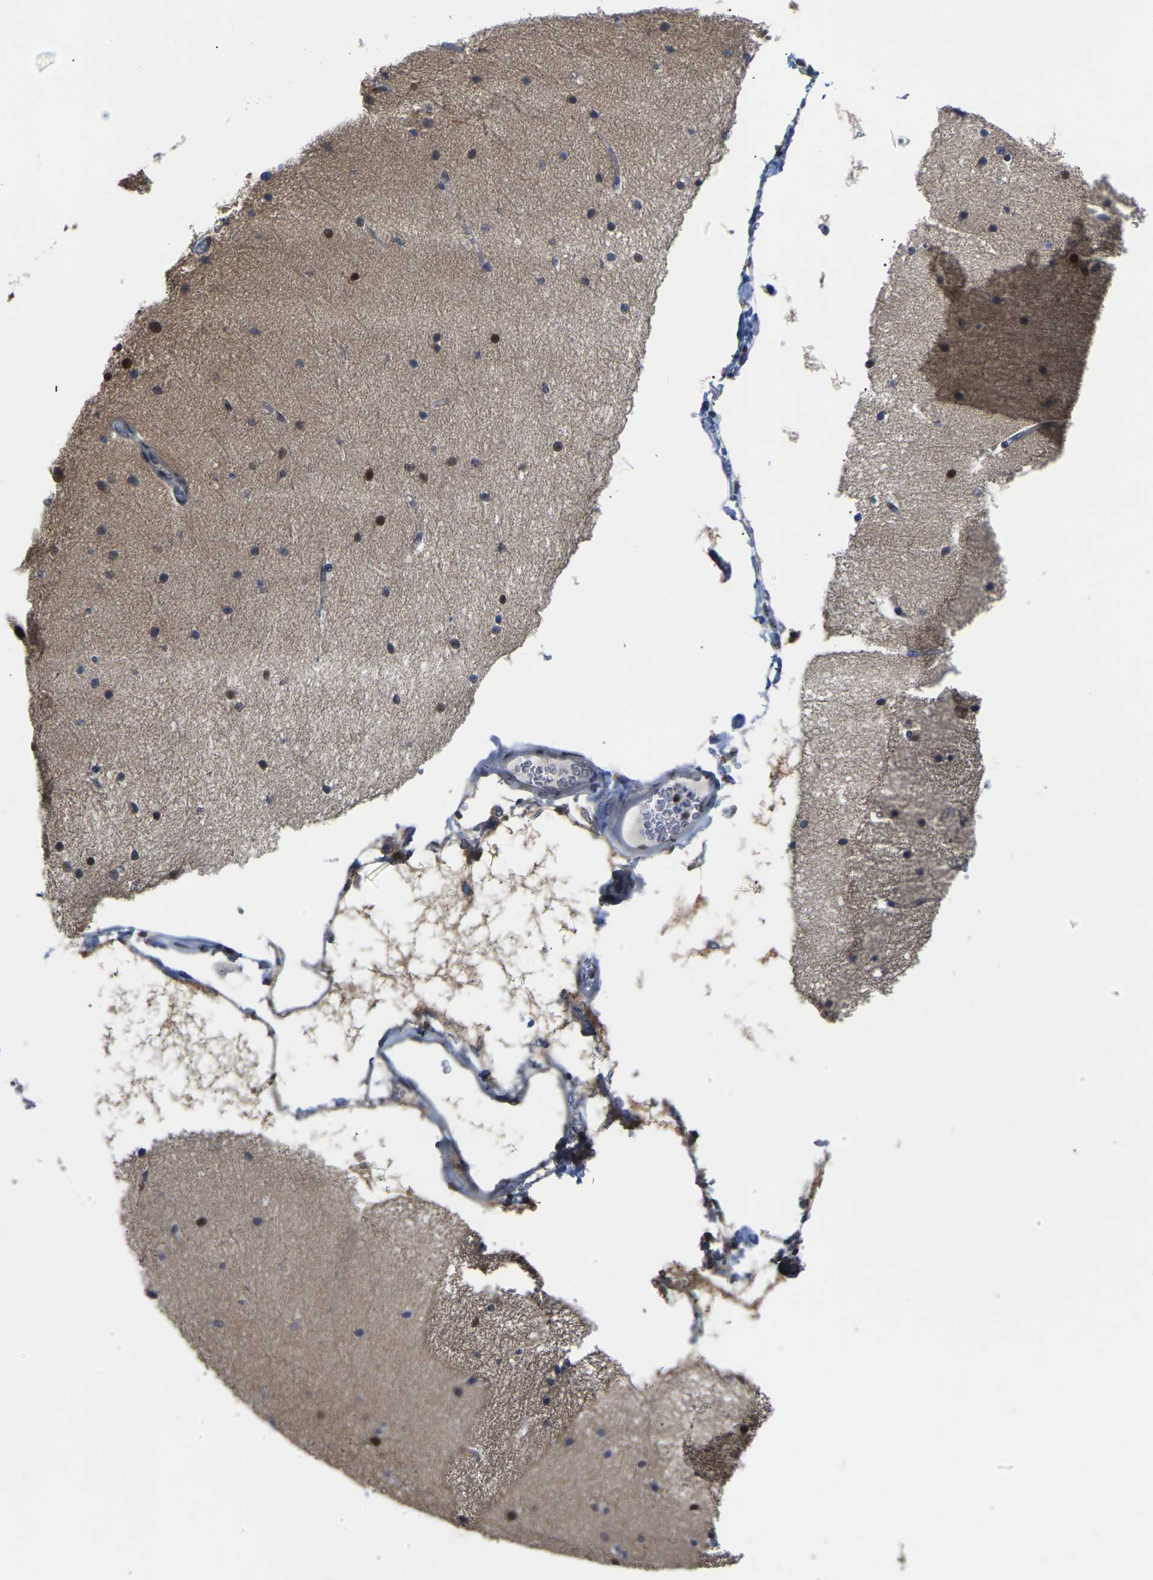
{"staining": {"intensity": "weak", "quantity": "25%-75%", "location": "cytoplasmic/membranous,nuclear"}, "tissue": "cerebellum", "cell_type": "Cells in granular layer", "image_type": "normal", "snomed": [{"axis": "morphology", "description": "Normal tissue, NOS"}, {"axis": "topography", "description": "Cerebellum"}], "caption": "High-magnification brightfield microscopy of normal cerebellum stained with DAB (brown) and counterstained with hematoxylin (blue). cells in granular layer exhibit weak cytoplasmic/membranous,nuclear positivity is identified in approximately25%-75% of cells. Nuclei are stained in blue.", "gene": "KLRG2", "patient": {"sex": "female", "age": 54}}